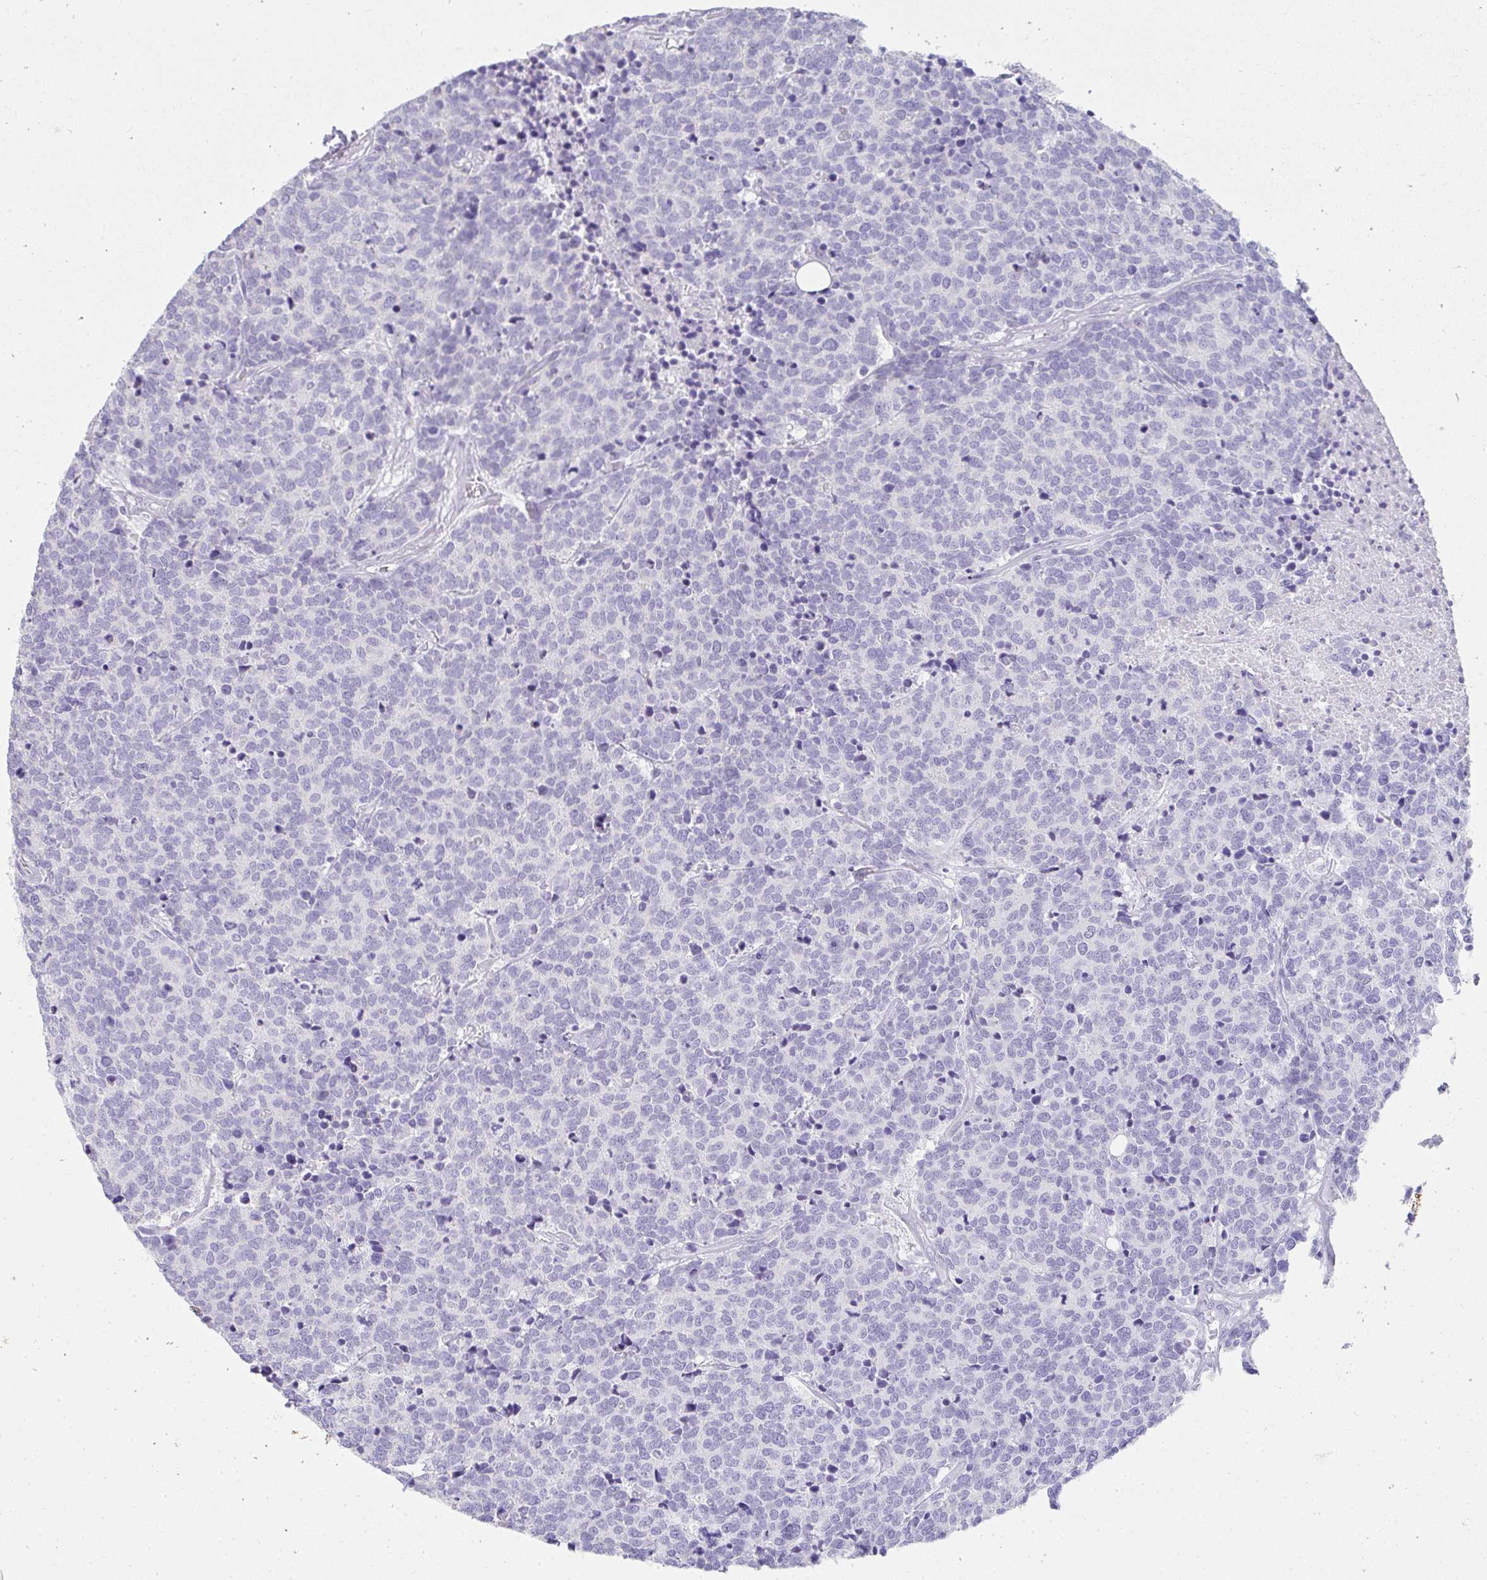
{"staining": {"intensity": "negative", "quantity": "none", "location": "none"}, "tissue": "carcinoid", "cell_type": "Tumor cells", "image_type": "cancer", "snomed": [{"axis": "morphology", "description": "Carcinoid, malignant, NOS"}, {"axis": "topography", "description": "Skin"}], "caption": "This is an immunohistochemistry (IHC) histopathology image of carcinoid (malignant). There is no positivity in tumor cells.", "gene": "RLF", "patient": {"sex": "female", "age": 79}}